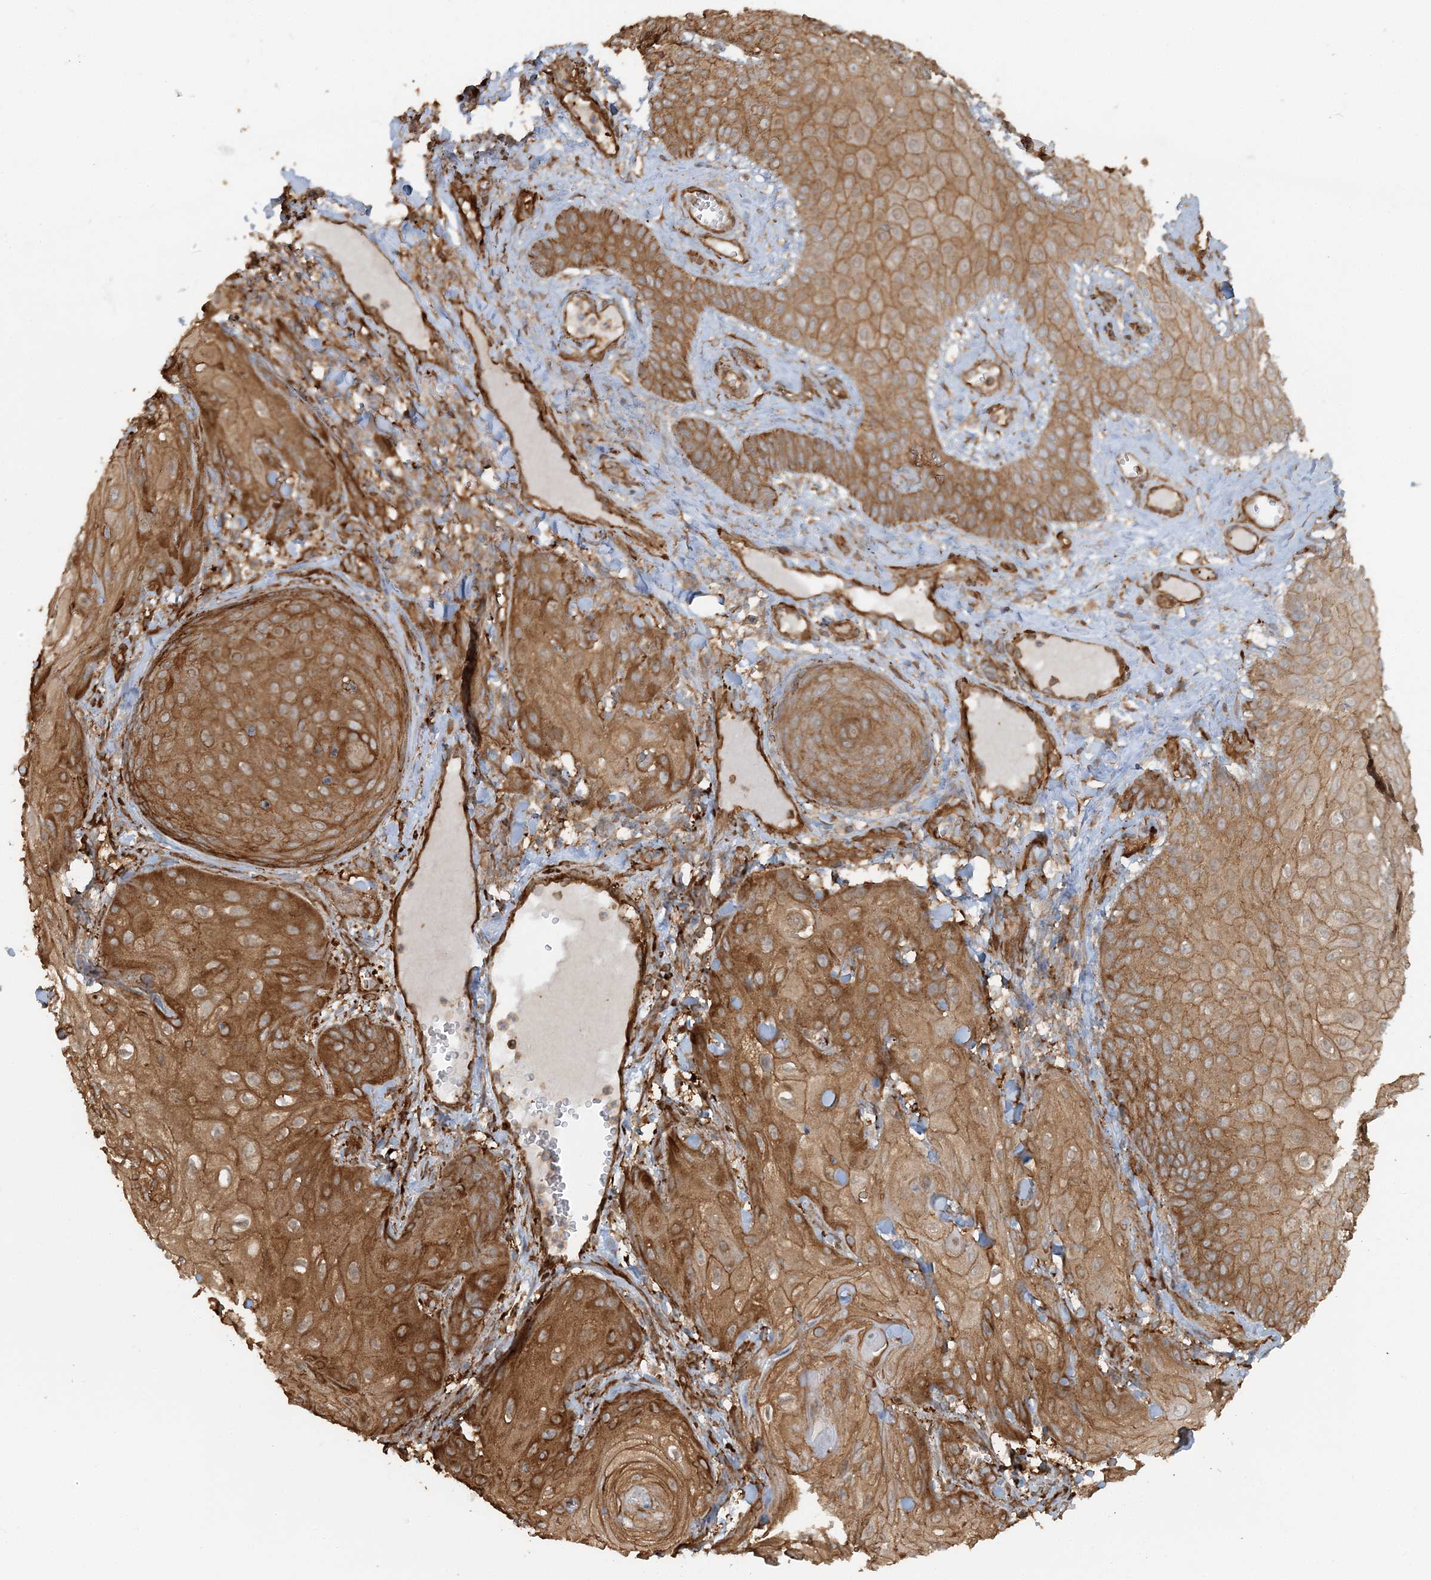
{"staining": {"intensity": "strong", "quantity": ">75%", "location": "cytoplasmic/membranous"}, "tissue": "skin cancer", "cell_type": "Tumor cells", "image_type": "cancer", "snomed": [{"axis": "morphology", "description": "Squamous cell carcinoma, NOS"}, {"axis": "topography", "description": "Skin"}], "caption": "This is an image of immunohistochemistry staining of squamous cell carcinoma (skin), which shows strong positivity in the cytoplasmic/membranous of tumor cells.", "gene": "DSTN", "patient": {"sex": "male", "age": 74}}